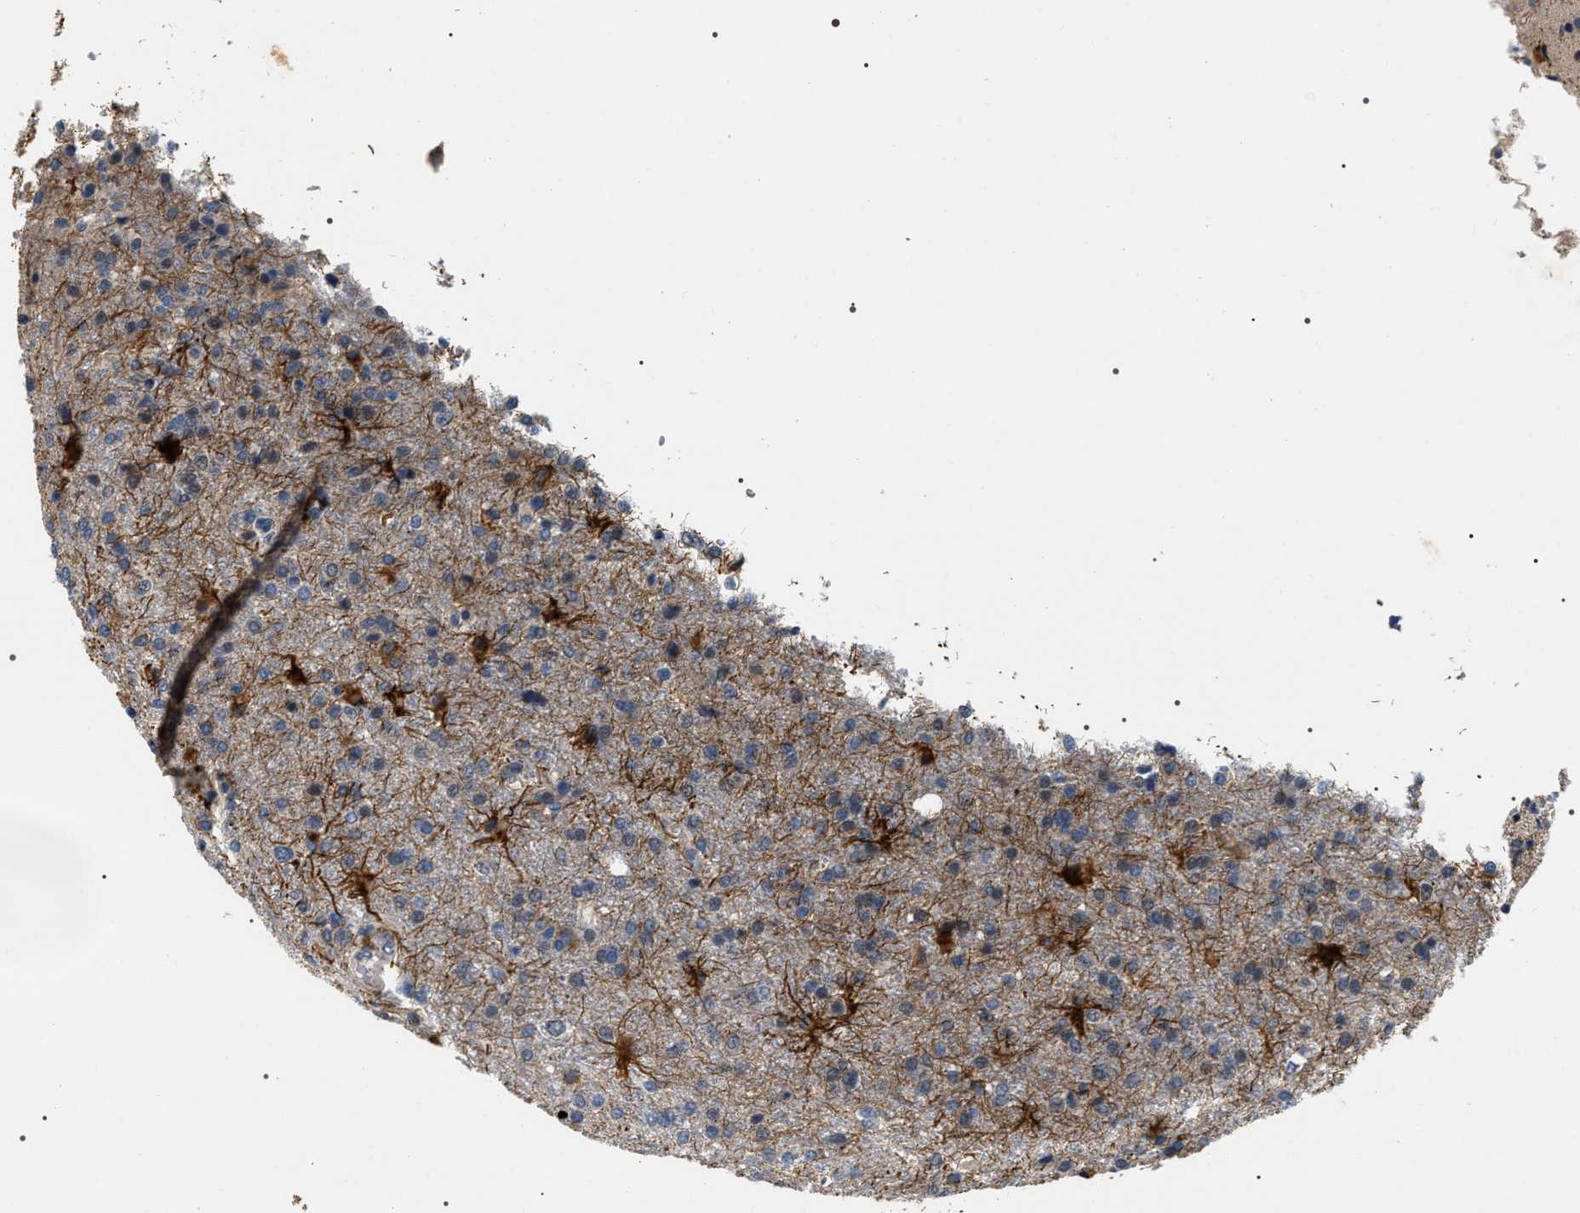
{"staining": {"intensity": "moderate", "quantity": "<25%", "location": "cytoplasmic/membranous"}, "tissue": "glioma", "cell_type": "Tumor cells", "image_type": "cancer", "snomed": [{"axis": "morphology", "description": "Glioma, malignant, High grade"}, {"axis": "topography", "description": "Brain"}], "caption": "Glioma was stained to show a protein in brown. There is low levels of moderate cytoplasmic/membranous expression in about <25% of tumor cells. (brown staining indicates protein expression, while blue staining denotes nuclei).", "gene": "IFT81", "patient": {"sex": "male", "age": 77}}